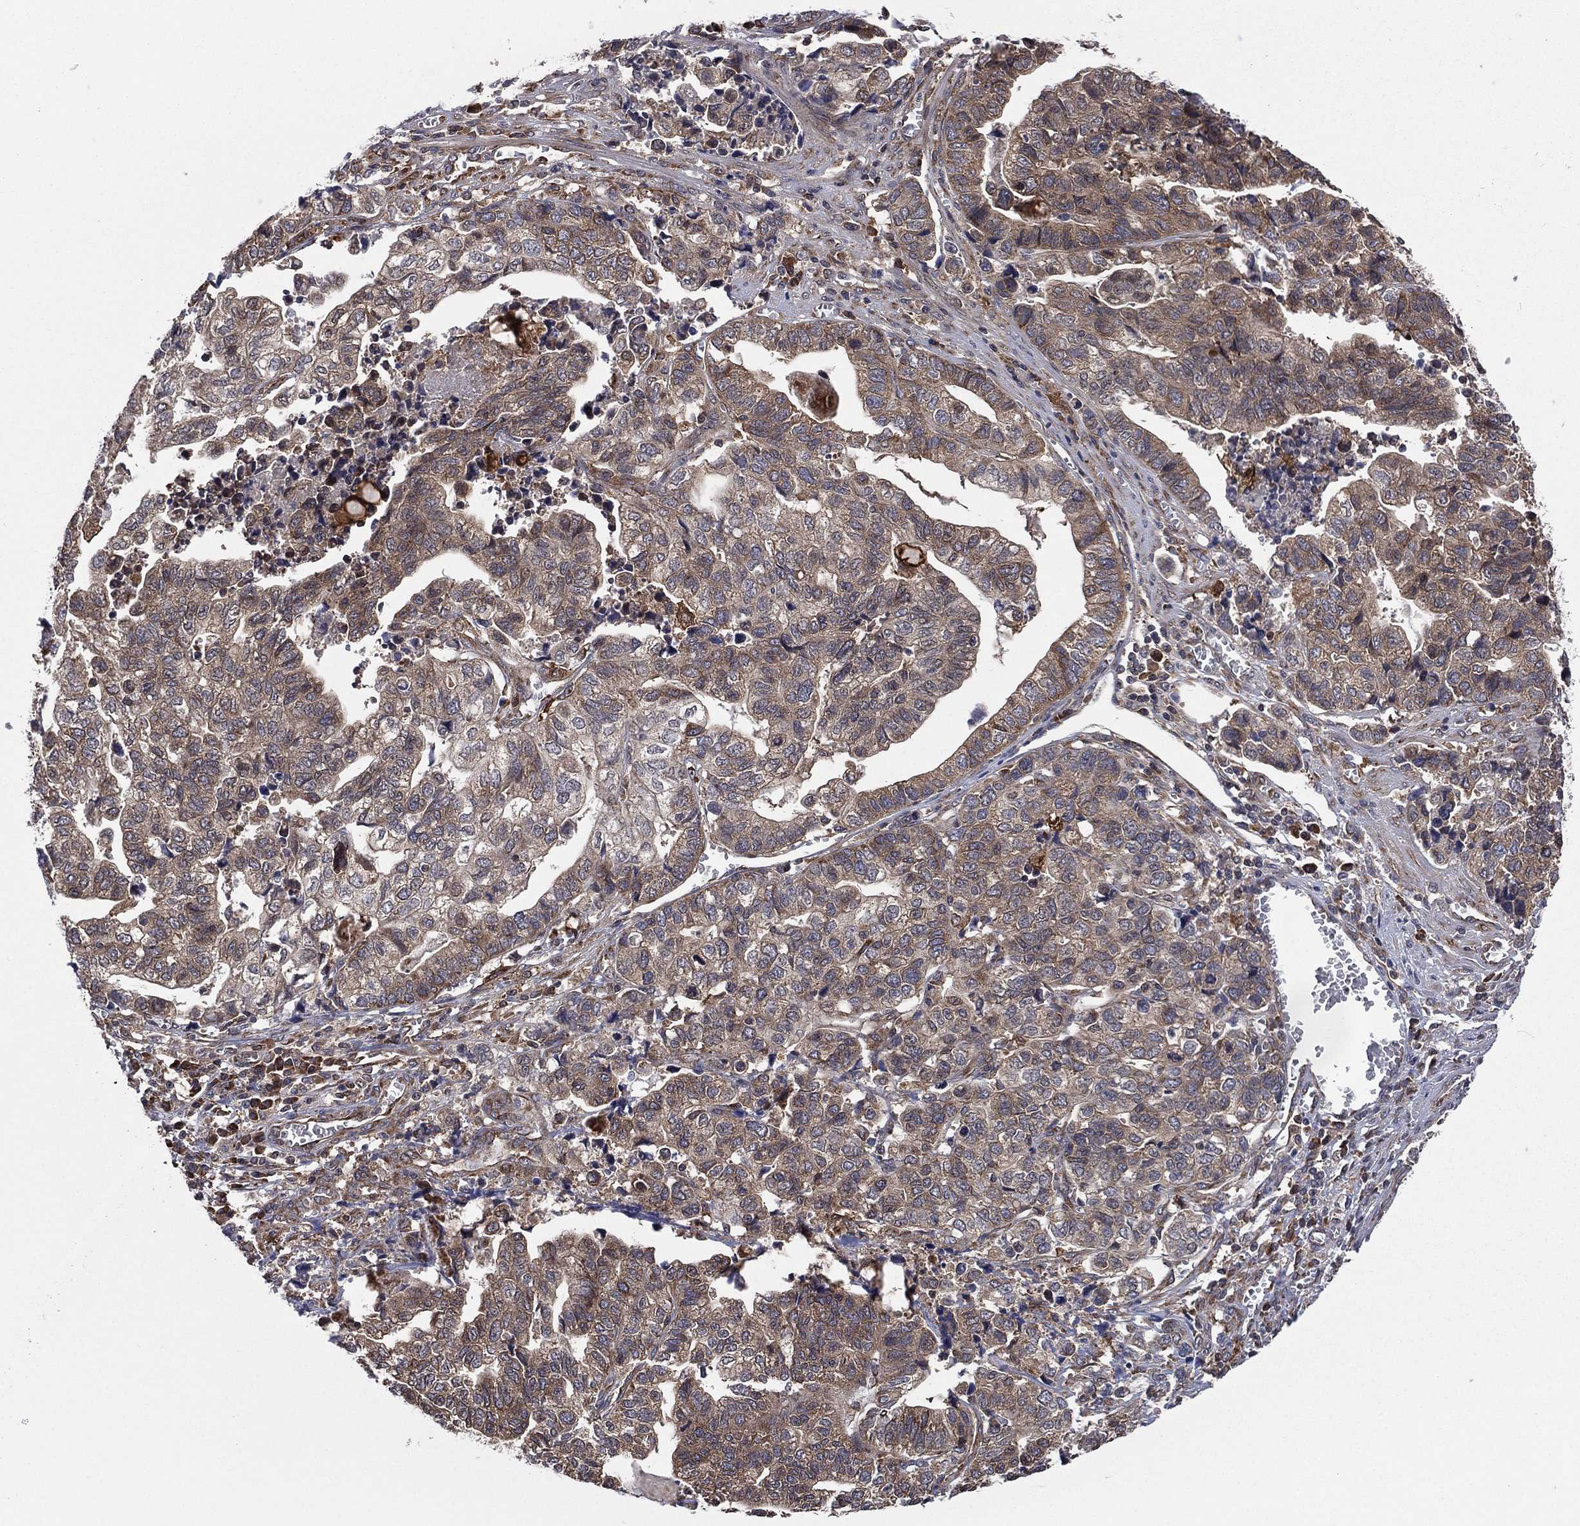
{"staining": {"intensity": "moderate", "quantity": "25%-75%", "location": "cytoplasmic/membranous"}, "tissue": "stomach cancer", "cell_type": "Tumor cells", "image_type": "cancer", "snomed": [{"axis": "morphology", "description": "Adenocarcinoma, NOS"}, {"axis": "topography", "description": "Stomach, upper"}], "caption": "High-power microscopy captured an immunohistochemistry (IHC) histopathology image of stomach adenocarcinoma, revealing moderate cytoplasmic/membranous staining in approximately 25%-75% of tumor cells.", "gene": "C2orf76", "patient": {"sex": "female", "age": 67}}